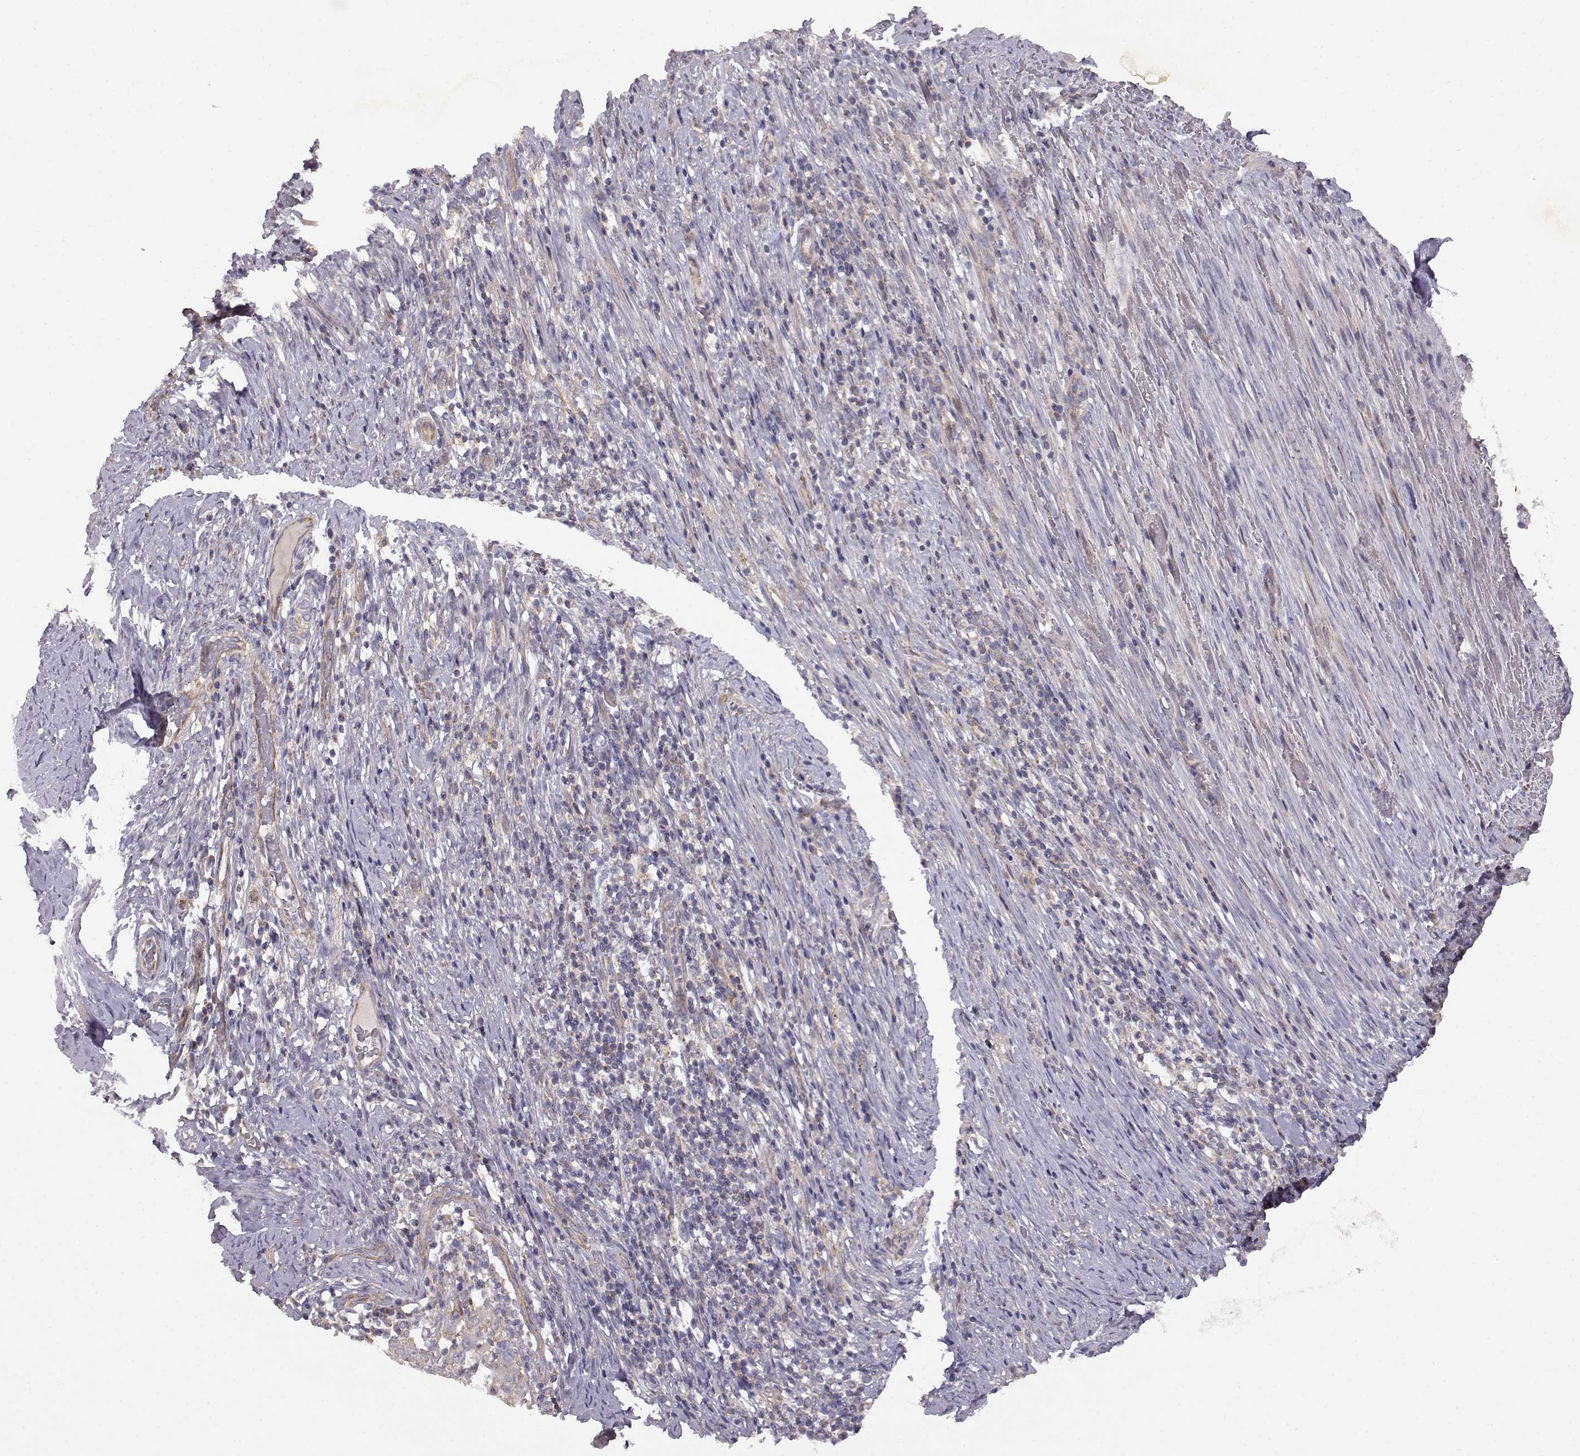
{"staining": {"intensity": "negative", "quantity": "none", "location": "none"}, "tissue": "cervical cancer", "cell_type": "Tumor cells", "image_type": "cancer", "snomed": [{"axis": "morphology", "description": "Squamous cell carcinoma, NOS"}, {"axis": "topography", "description": "Cervix"}], "caption": "A high-resolution image shows immunohistochemistry (IHC) staining of cervical squamous cell carcinoma, which demonstrates no significant expression in tumor cells.", "gene": "DDC", "patient": {"sex": "female", "age": 51}}